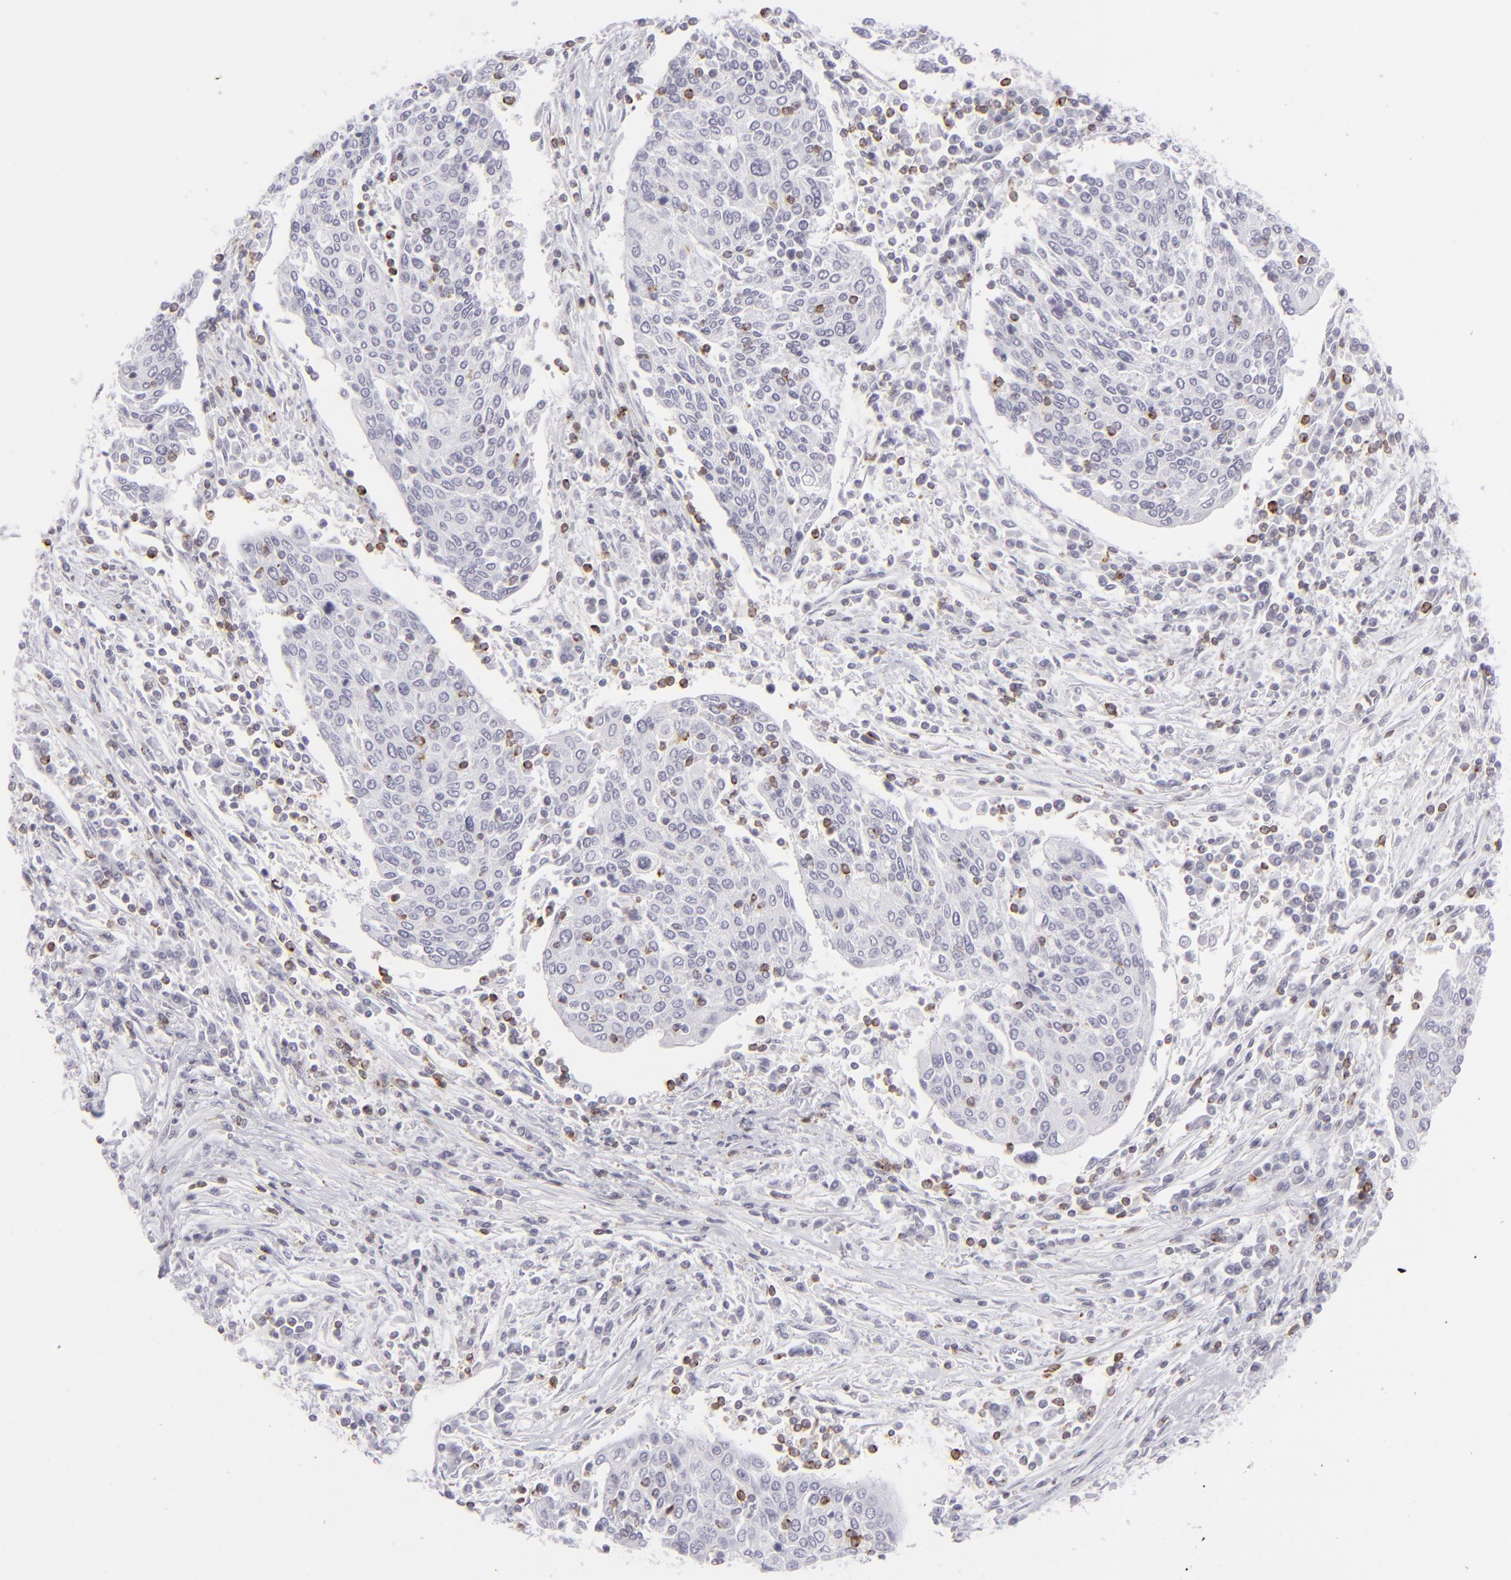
{"staining": {"intensity": "negative", "quantity": "none", "location": "none"}, "tissue": "cervical cancer", "cell_type": "Tumor cells", "image_type": "cancer", "snomed": [{"axis": "morphology", "description": "Squamous cell carcinoma, NOS"}, {"axis": "topography", "description": "Cervix"}], "caption": "Cervical squamous cell carcinoma stained for a protein using IHC reveals no expression tumor cells.", "gene": "CD7", "patient": {"sex": "female", "age": 40}}